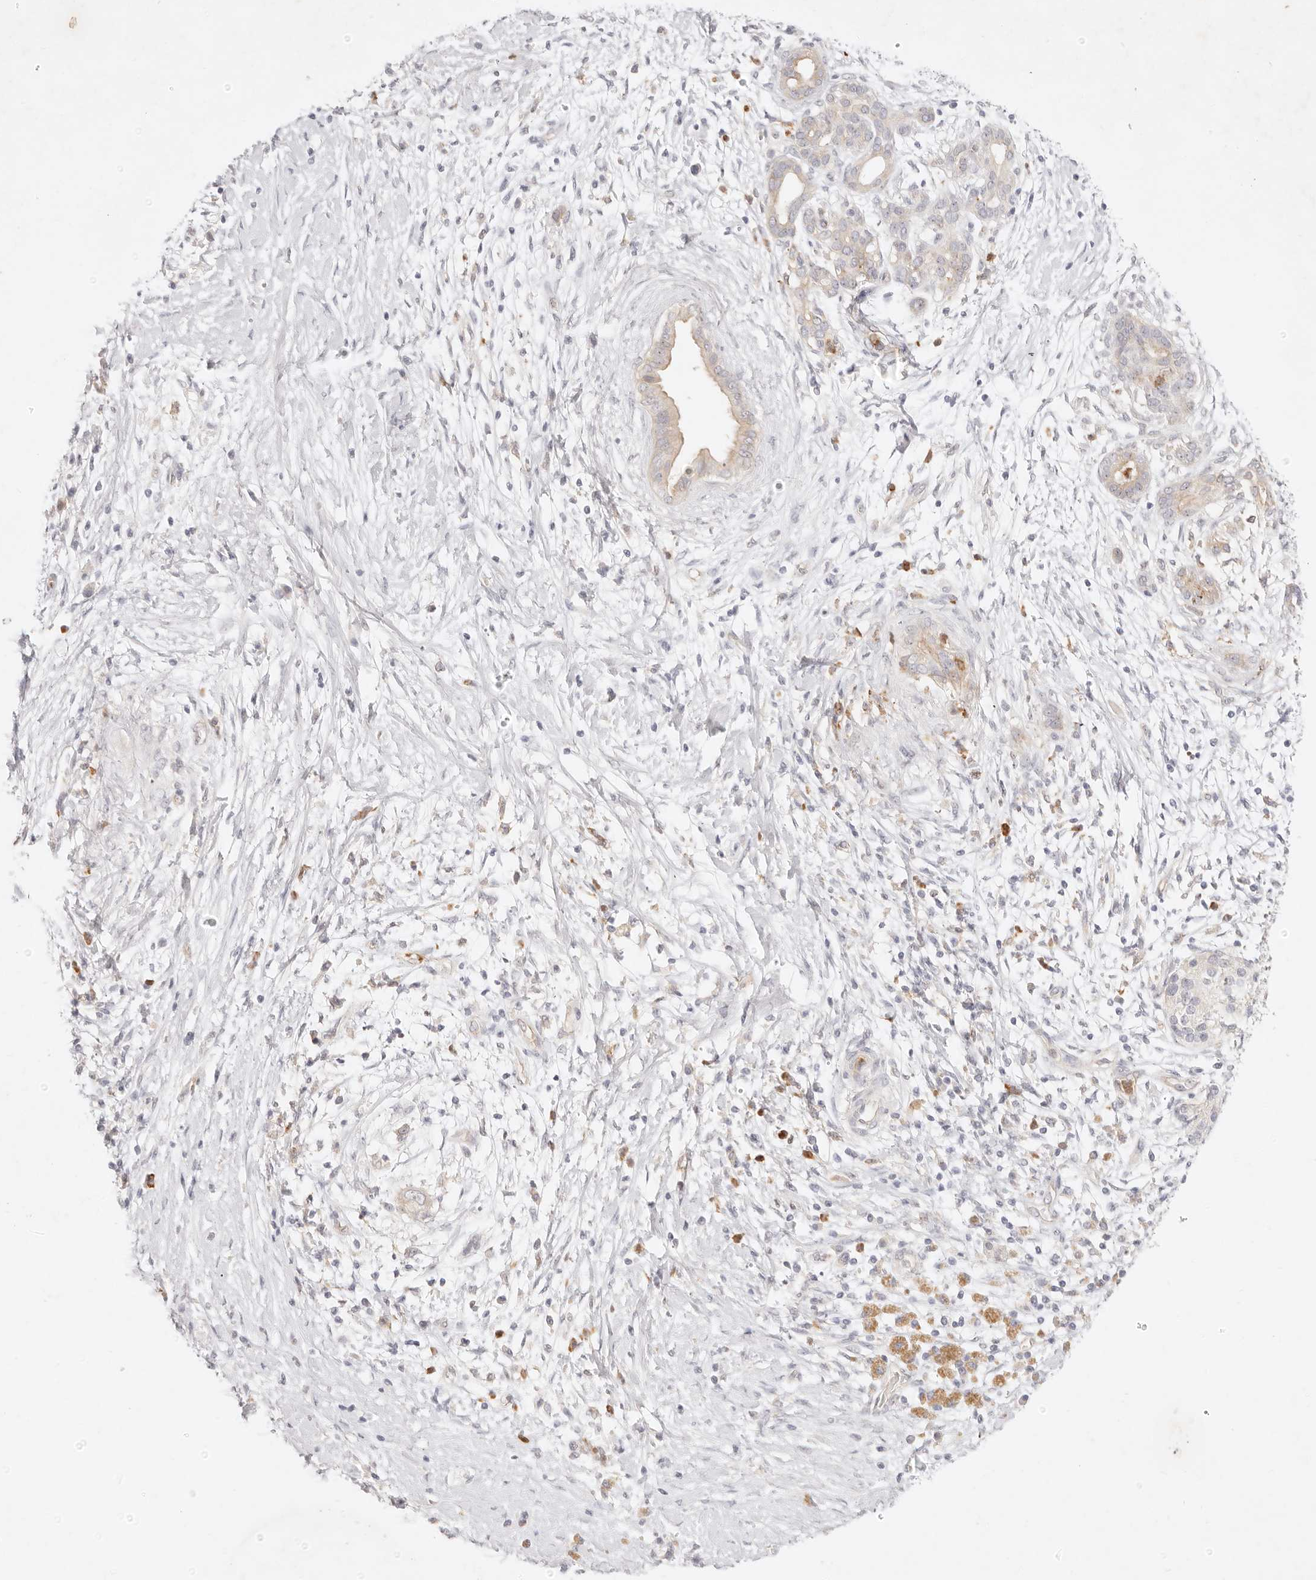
{"staining": {"intensity": "weak", "quantity": "<25%", "location": "cytoplasmic/membranous"}, "tissue": "pancreatic cancer", "cell_type": "Tumor cells", "image_type": "cancer", "snomed": [{"axis": "morphology", "description": "Adenocarcinoma, NOS"}, {"axis": "topography", "description": "Pancreas"}], "caption": "High magnification brightfield microscopy of pancreatic cancer (adenocarcinoma) stained with DAB (3,3'-diaminobenzidine) (brown) and counterstained with hematoxylin (blue): tumor cells show no significant positivity.", "gene": "GPR84", "patient": {"sex": "male", "age": 58}}